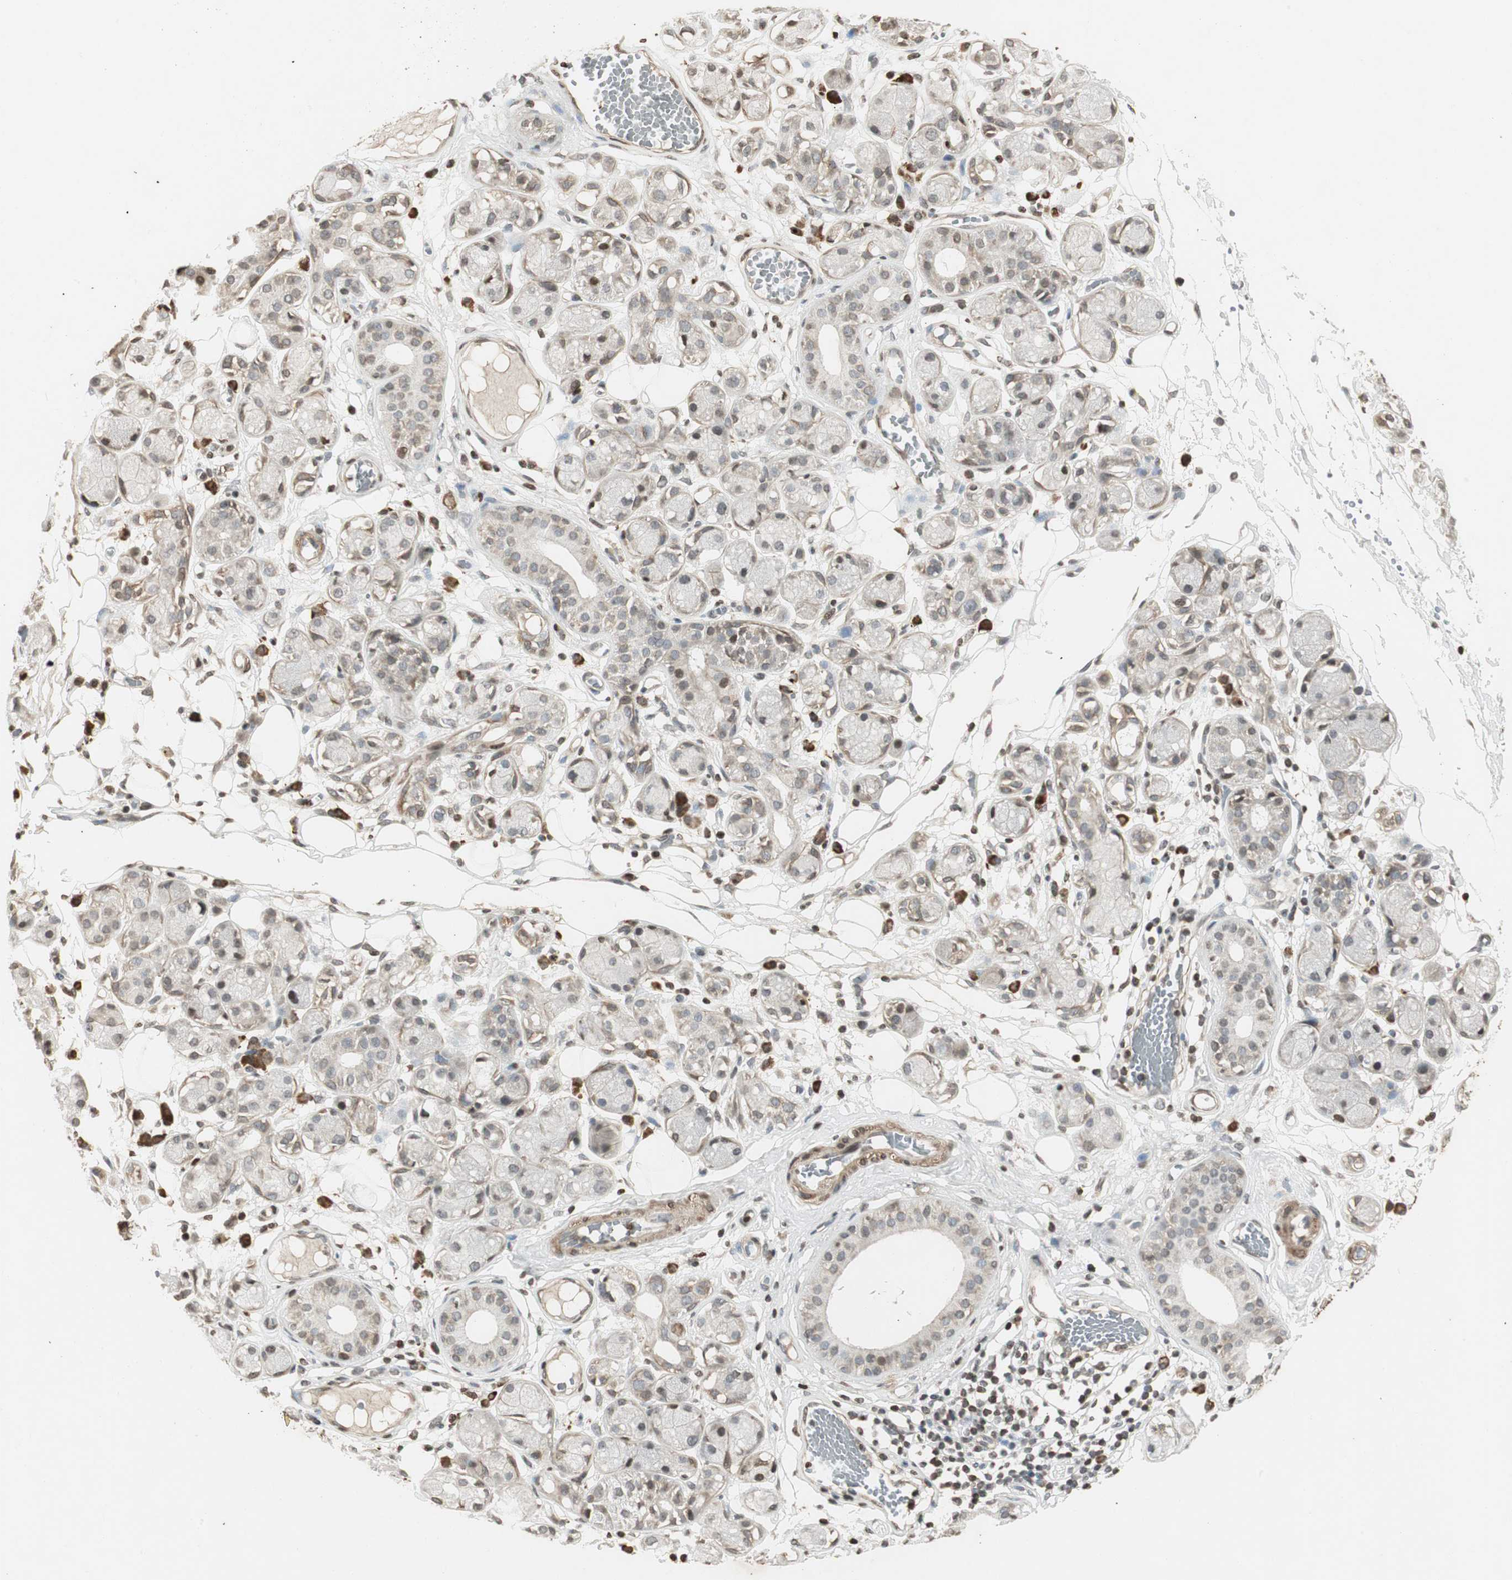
{"staining": {"intensity": "moderate", "quantity": "<25%", "location": "nuclear"}, "tissue": "adipose tissue", "cell_type": "Adipocytes", "image_type": "normal", "snomed": [{"axis": "morphology", "description": "Normal tissue, NOS"}, {"axis": "morphology", "description": "Inflammation, NOS"}, {"axis": "topography", "description": "Vascular tissue"}, {"axis": "topography", "description": "Salivary gland"}], "caption": "Moderate nuclear expression for a protein is appreciated in about <25% of adipocytes of unremarkable adipose tissue using IHC.", "gene": "PRKG1", "patient": {"sex": "female", "age": 75}}